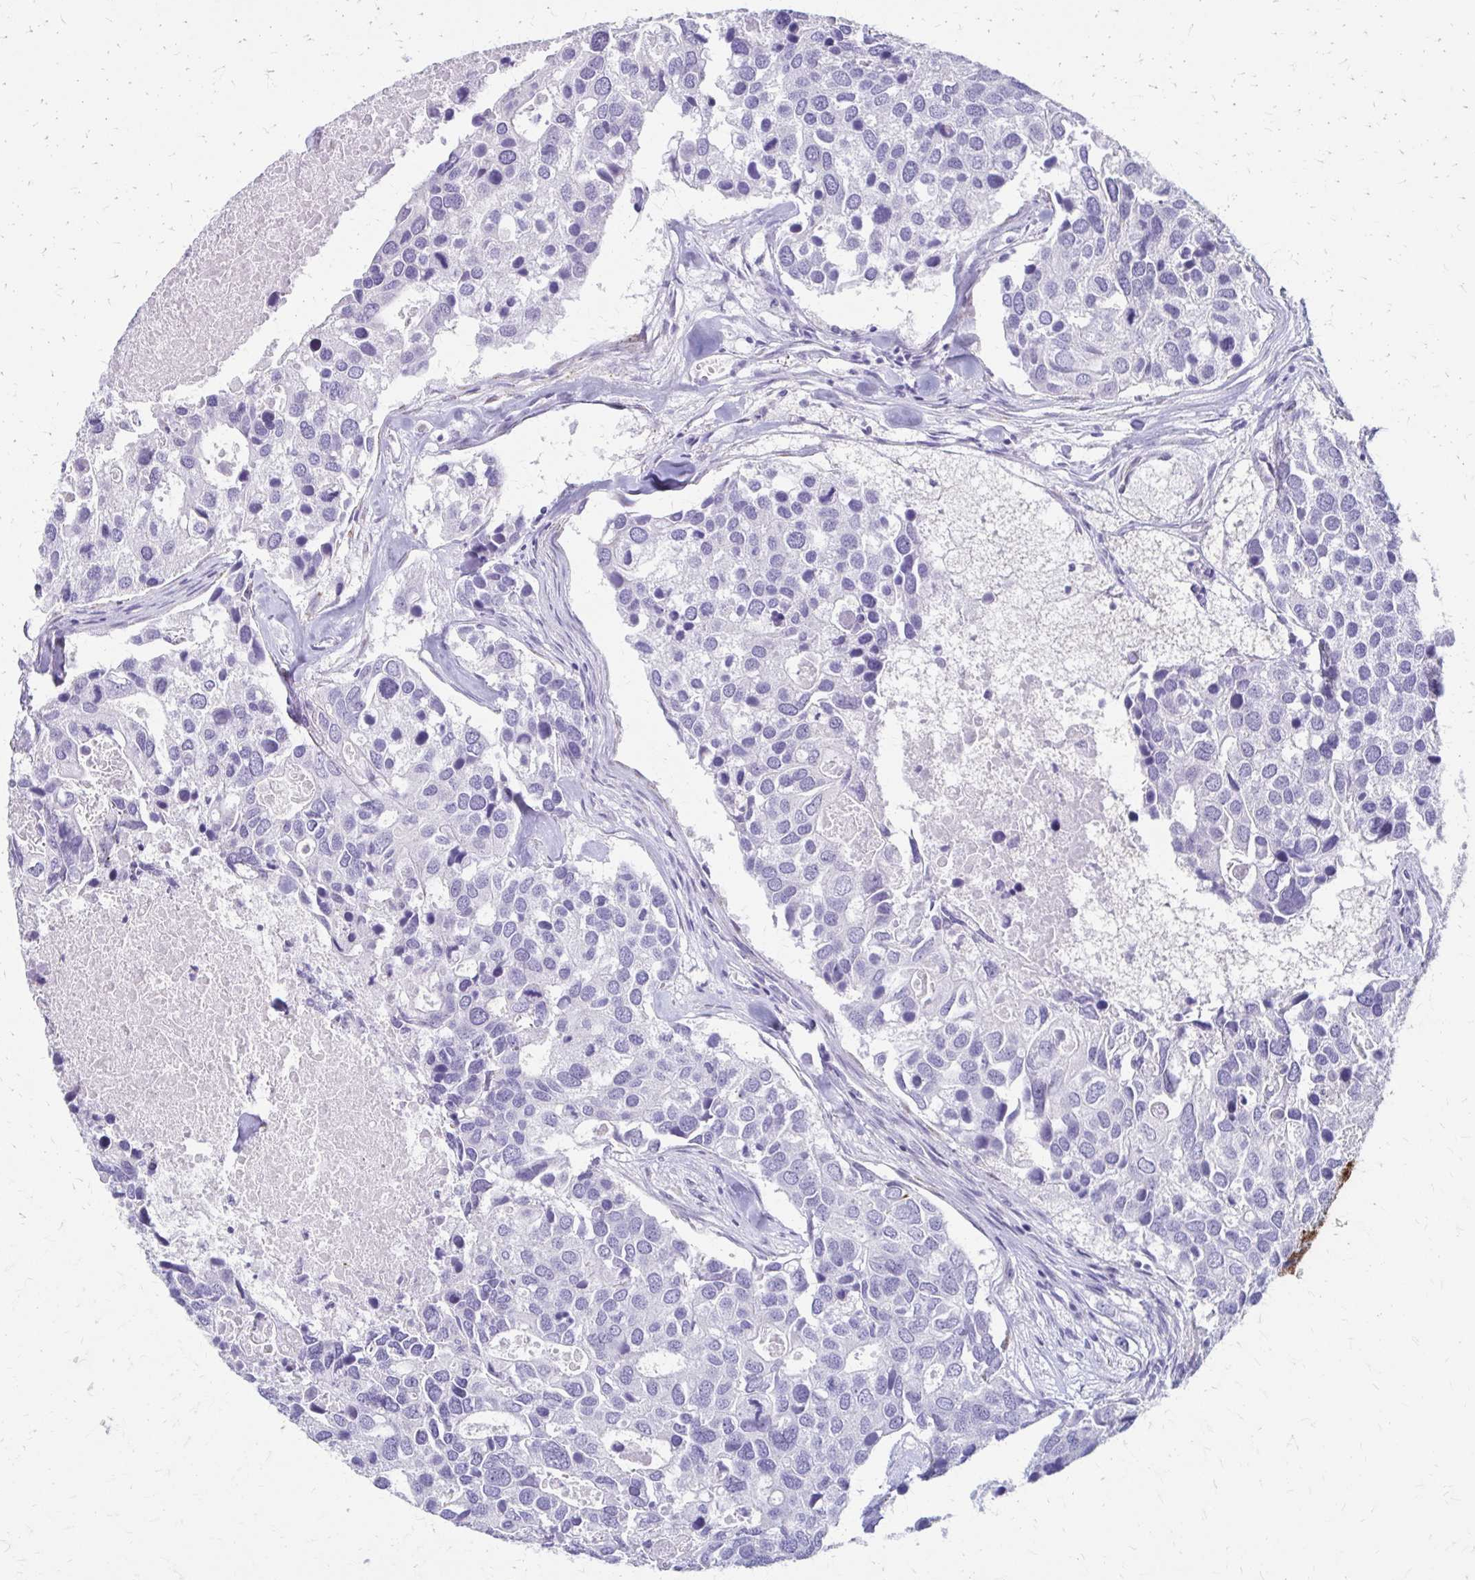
{"staining": {"intensity": "negative", "quantity": "none", "location": "none"}, "tissue": "breast cancer", "cell_type": "Tumor cells", "image_type": "cancer", "snomed": [{"axis": "morphology", "description": "Duct carcinoma"}, {"axis": "topography", "description": "Breast"}], "caption": "Breast cancer (infiltrating ductal carcinoma) stained for a protein using immunohistochemistry shows no positivity tumor cells.", "gene": "ZSCAN5B", "patient": {"sex": "female", "age": 83}}